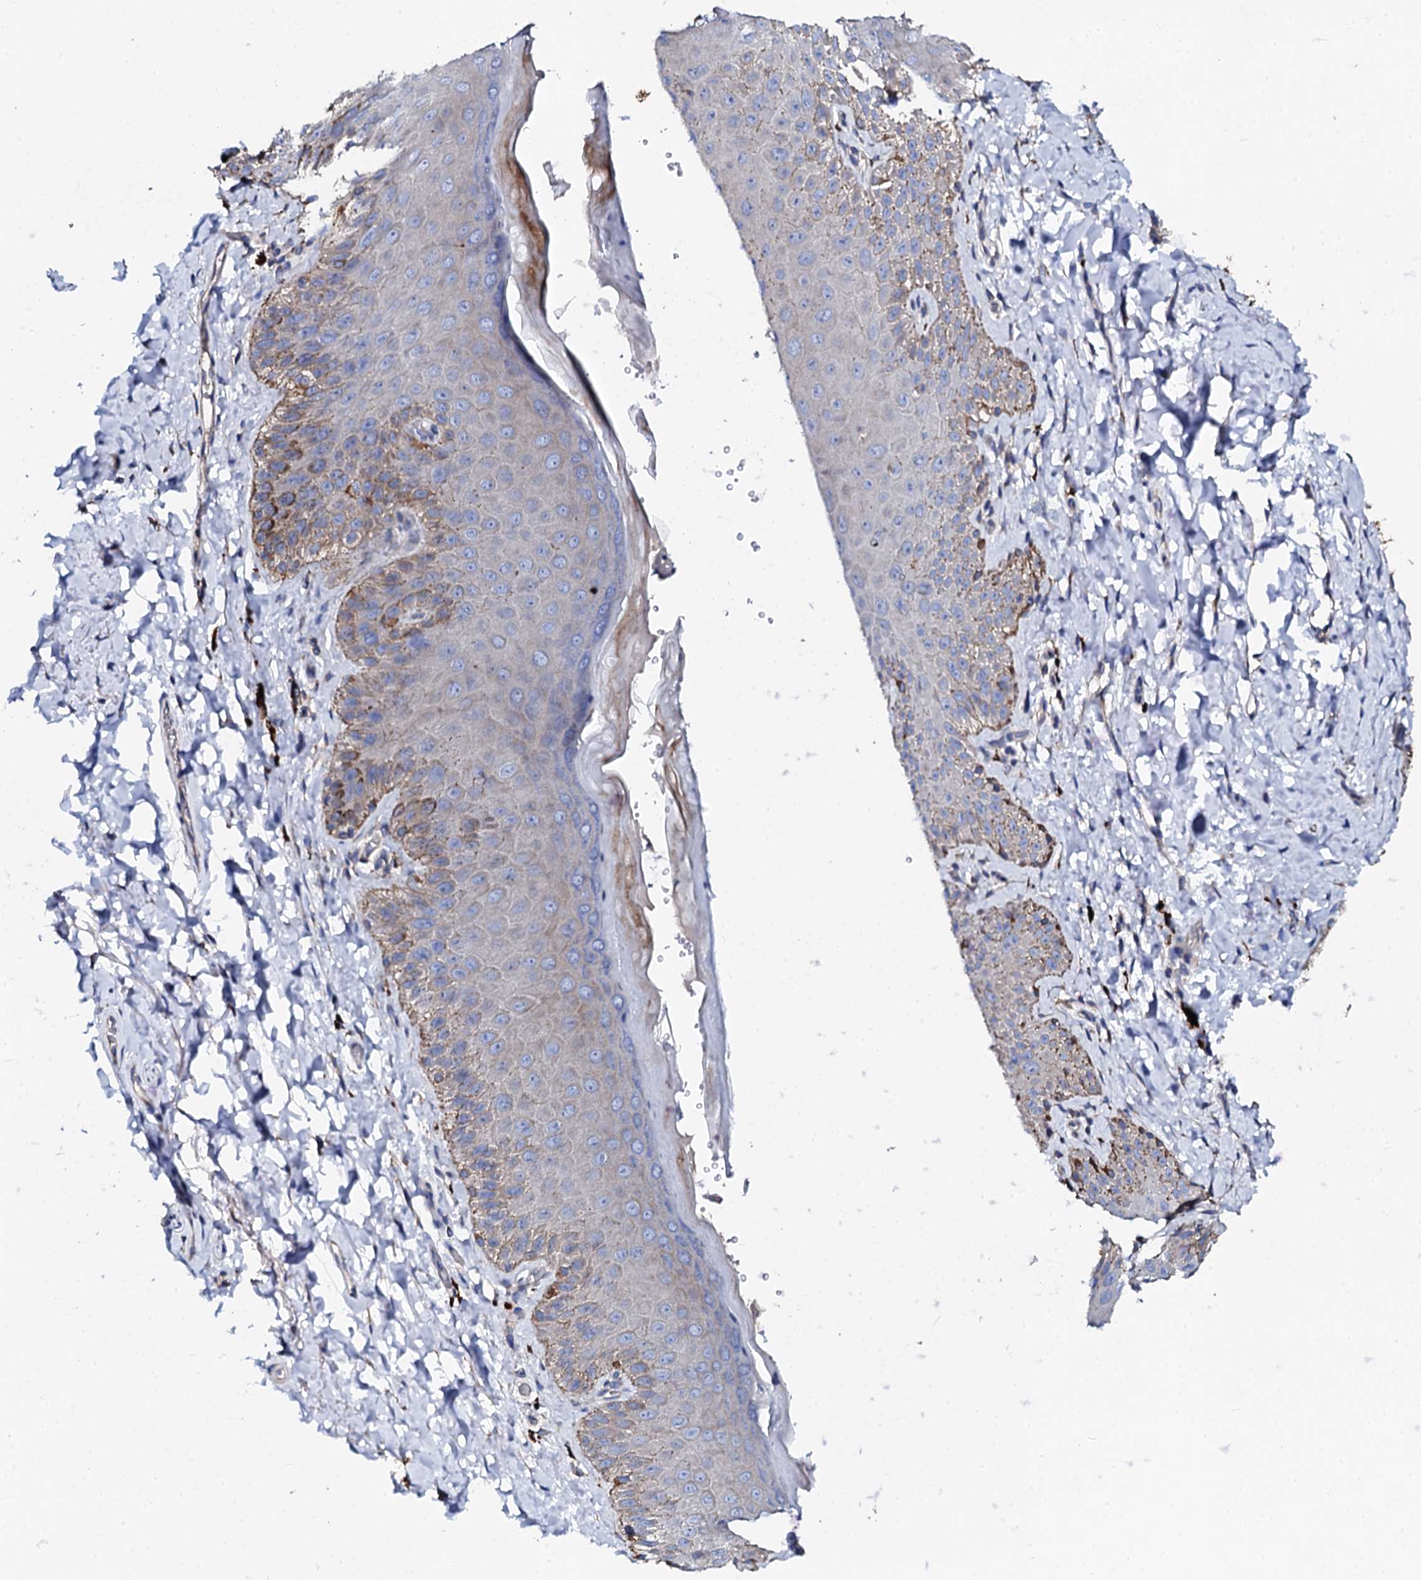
{"staining": {"intensity": "moderate", "quantity": "<25%", "location": "cytoplasmic/membranous"}, "tissue": "skin", "cell_type": "Epidermal cells", "image_type": "normal", "snomed": [{"axis": "morphology", "description": "Normal tissue, NOS"}, {"axis": "topography", "description": "Anal"}], "caption": "This is a micrograph of immunohistochemistry staining of normal skin, which shows moderate staining in the cytoplasmic/membranous of epidermal cells.", "gene": "KLHL32", "patient": {"sex": "male", "age": 44}}